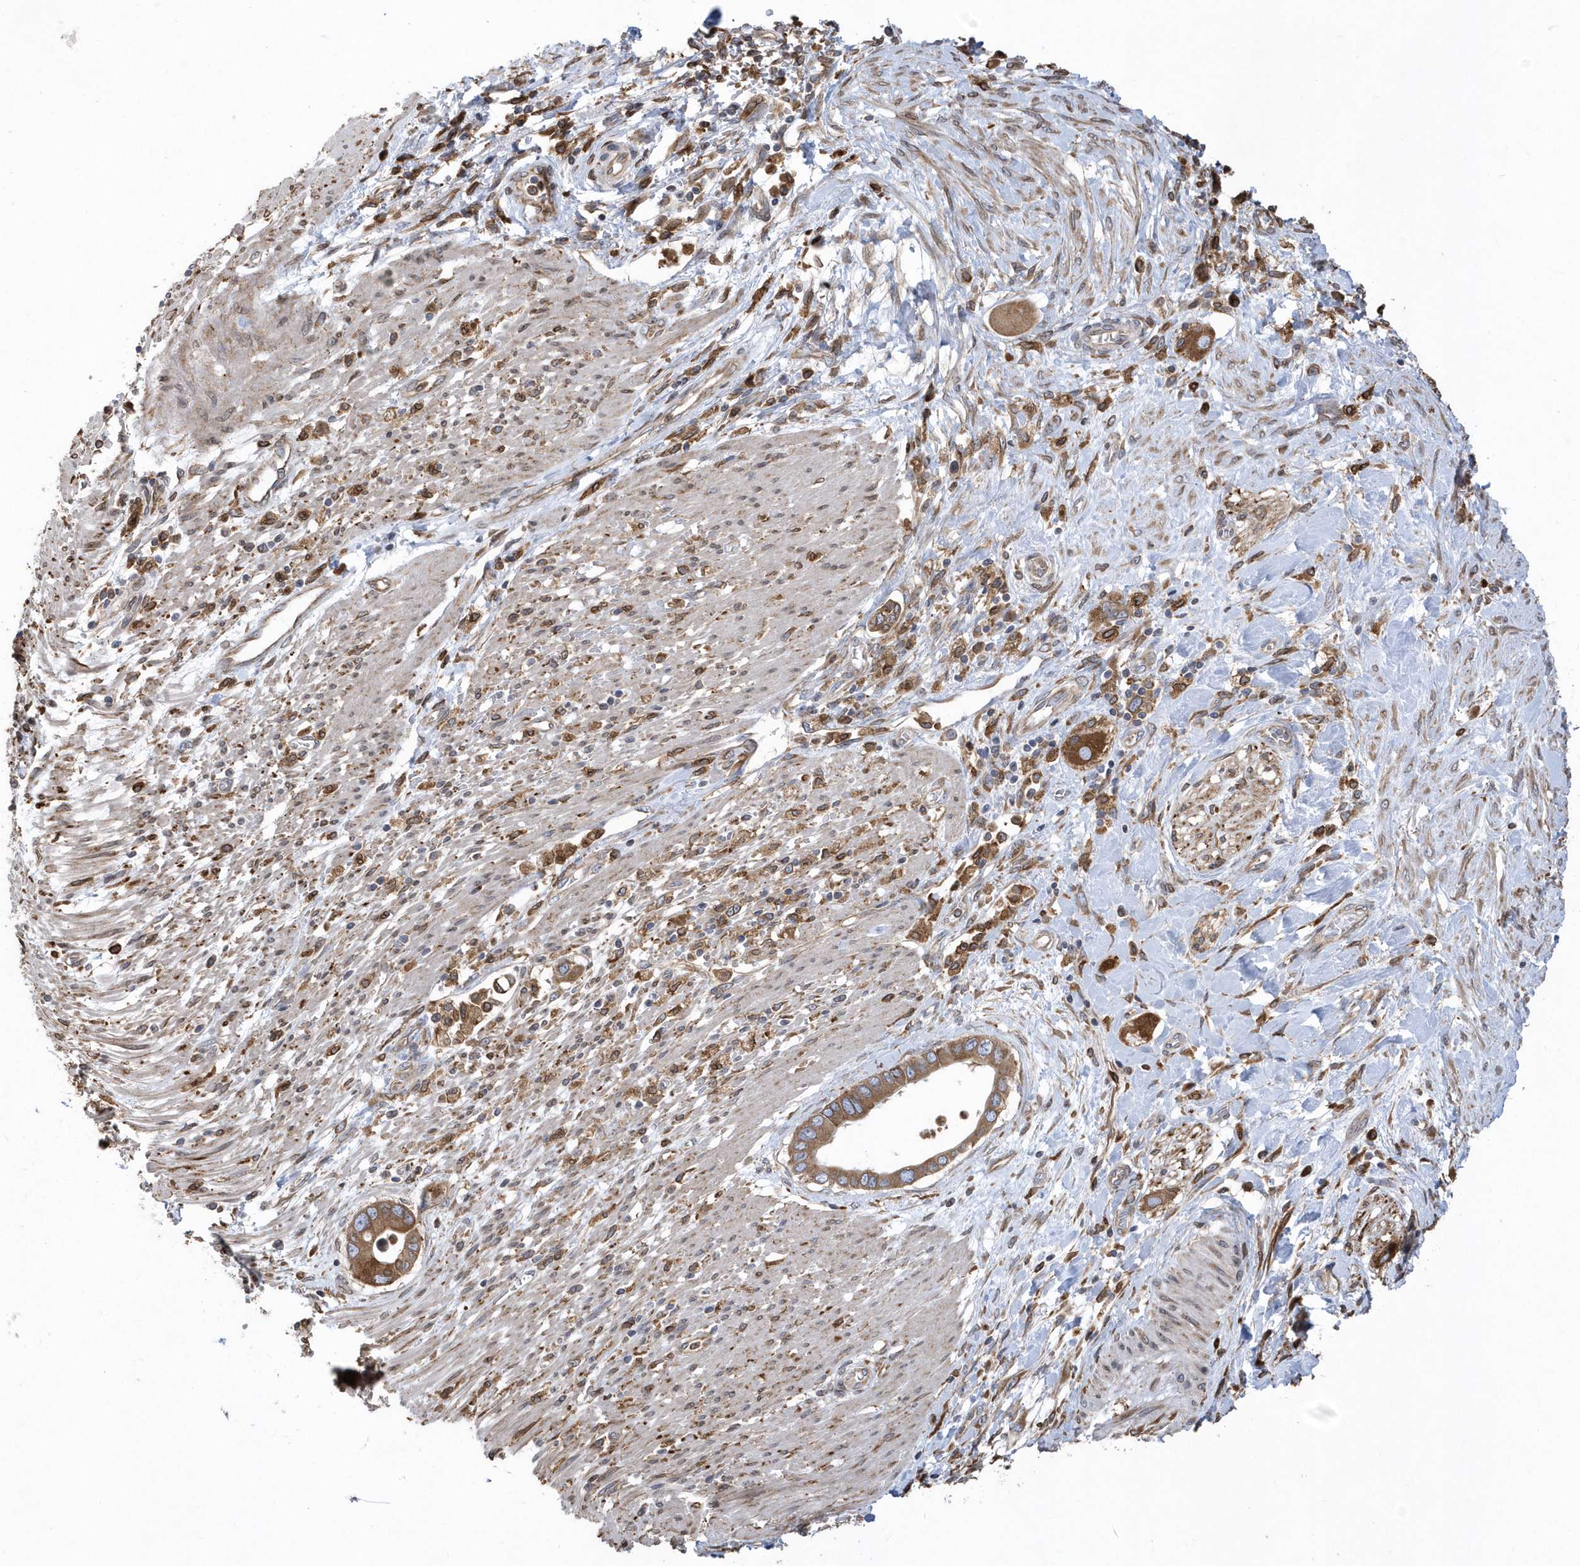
{"staining": {"intensity": "moderate", "quantity": ">75%", "location": "cytoplasmic/membranous"}, "tissue": "pancreatic cancer", "cell_type": "Tumor cells", "image_type": "cancer", "snomed": [{"axis": "morphology", "description": "Adenocarcinoma, NOS"}, {"axis": "topography", "description": "Pancreas"}], "caption": "DAB immunohistochemical staining of pancreatic cancer (adenocarcinoma) shows moderate cytoplasmic/membranous protein staining in about >75% of tumor cells. (IHC, brightfield microscopy, high magnification).", "gene": "VAMP7", "patient": {"sex": "male", "age": 68}}